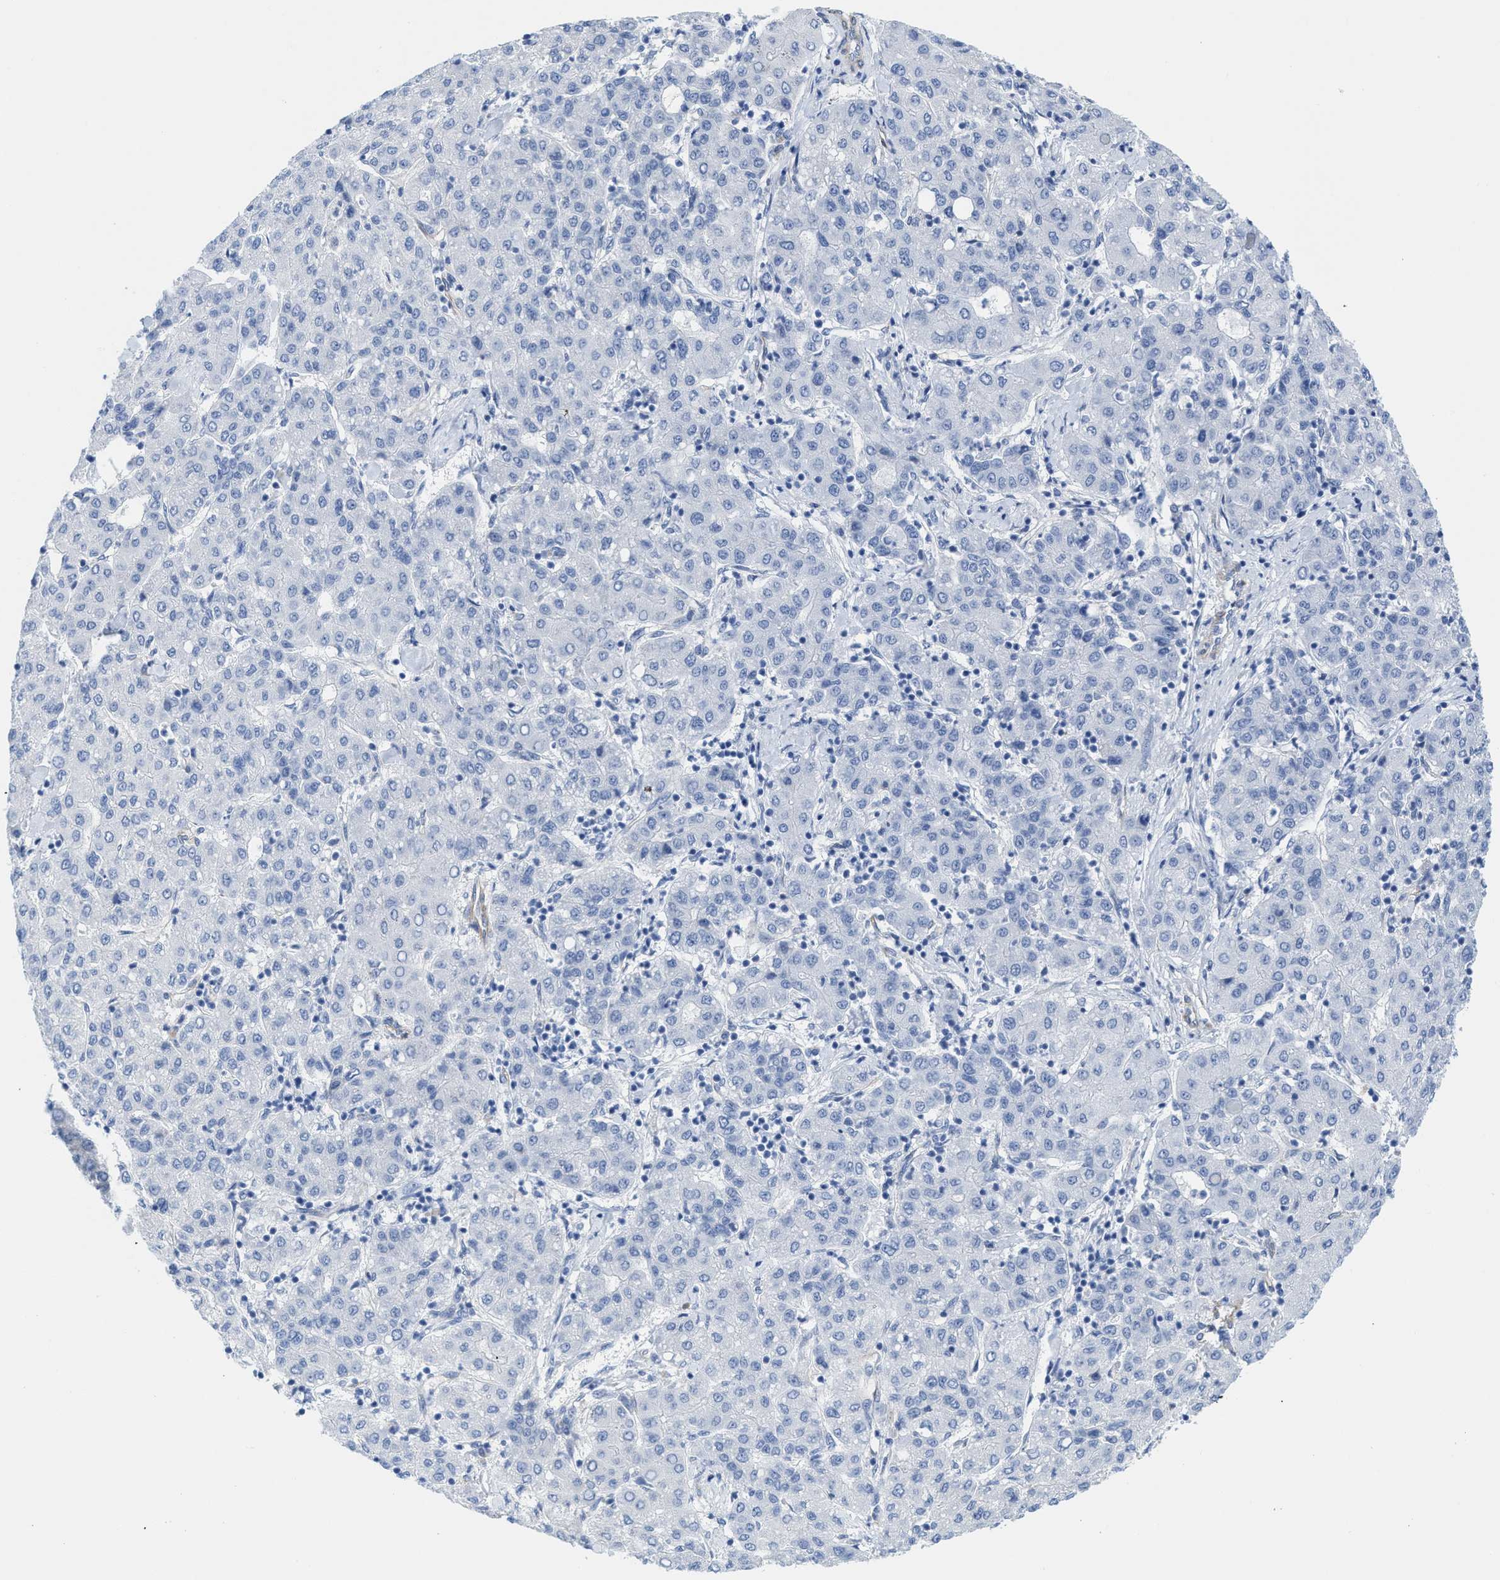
{"staining": {"intensity": "negative", "quantity": "none", "location": "none"}, "tissue": "liver cancer", "cell_type": "Tumor cells", "image_type": "cancer", "snomed": [{"axis": "morphology", "description": "Carcinoma, Hepatocellular, NOS"}, {"axis": "topography", "description": "Liver"}], "caption": "Protein analysis of liver cancer displays no significant staining in tumor cells.", "gene": "TUB", "patient": {"sex": "male", "age": 65}}